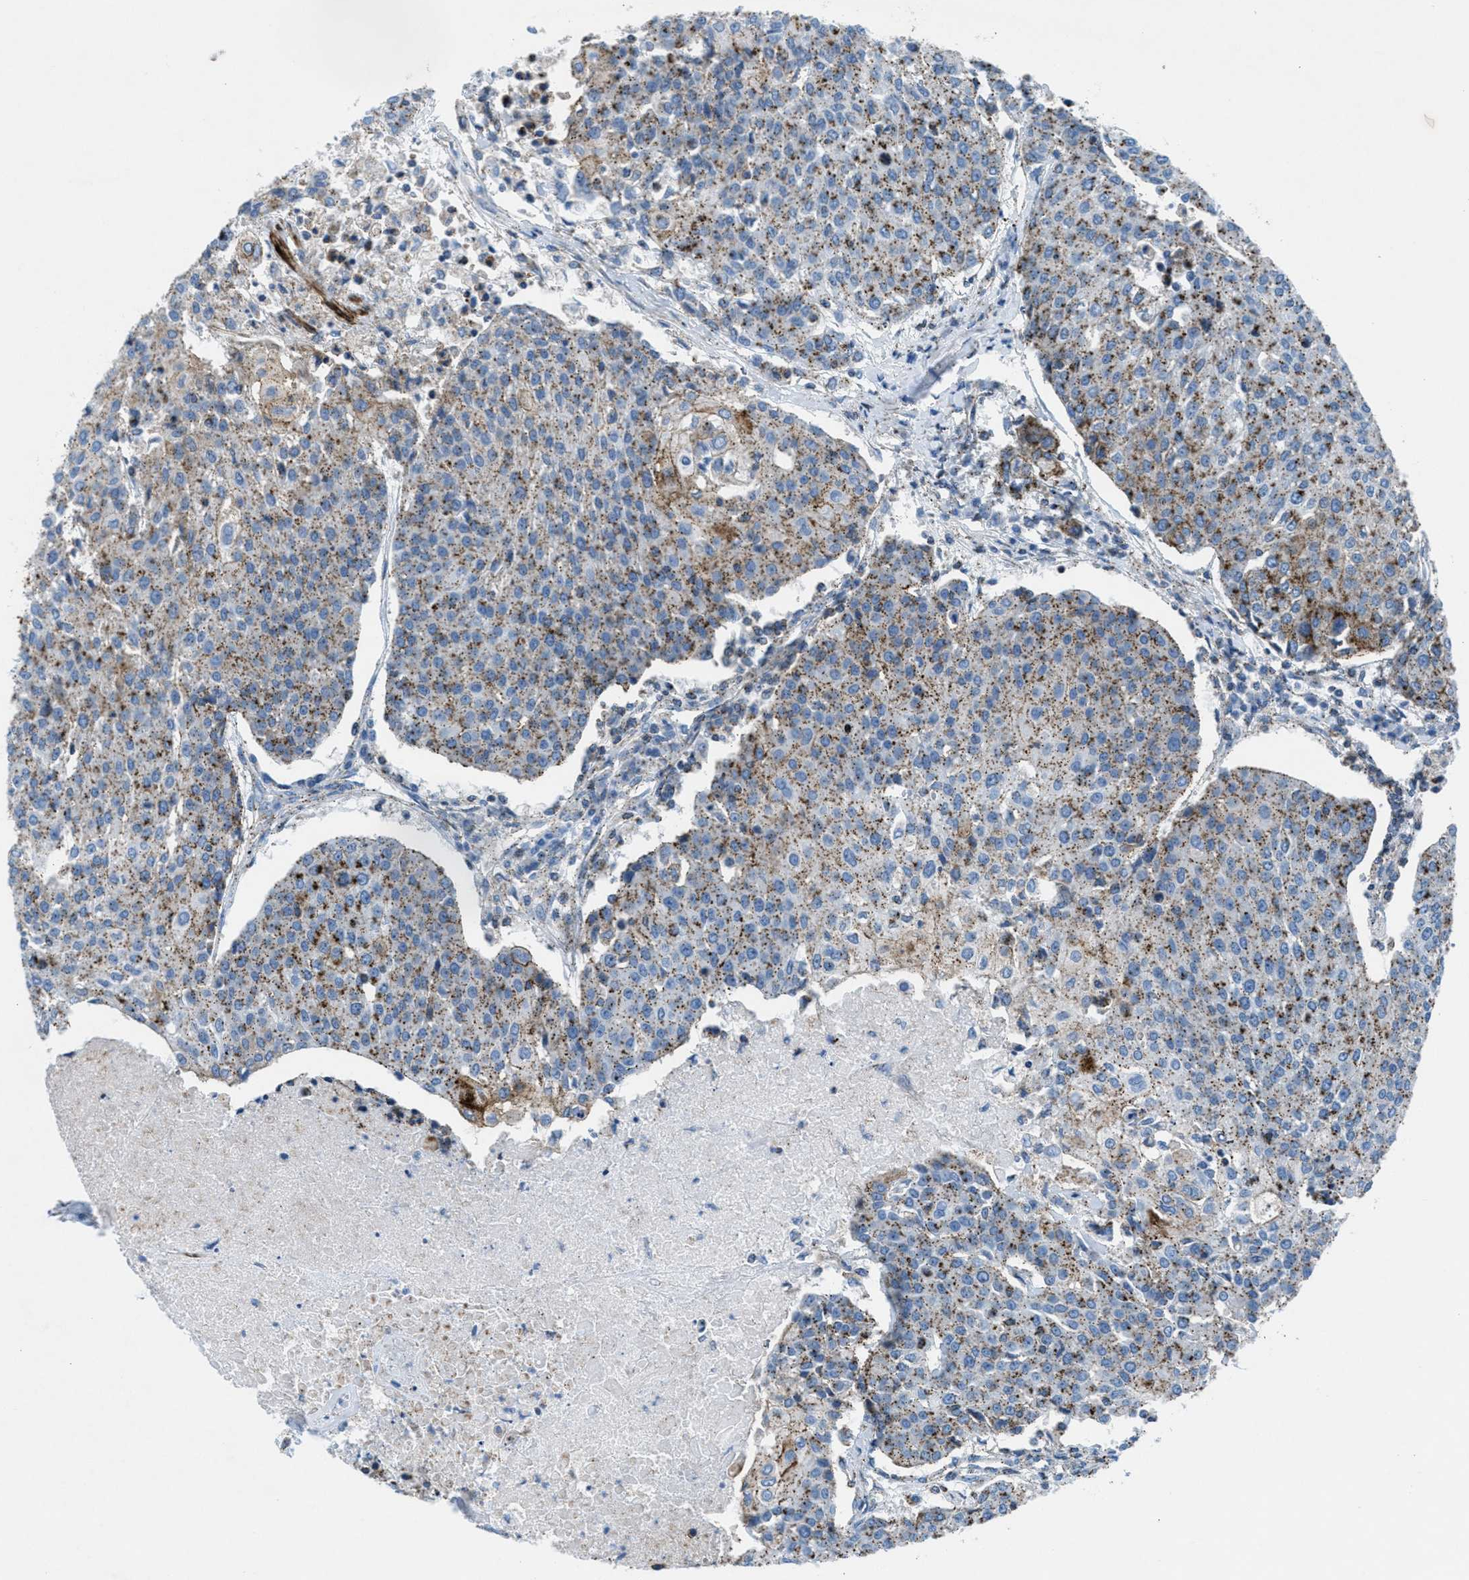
{"staining": {"intensity": "moderate", "quantity": ">75%", "location": "cytoplasmic/membranous"}, "tissue": "urothelial cancer", "cell_type": "Tumor cells", "image_type": "cancer", "snomed": [{"axis": "morphology", "description": "Urothelial carcinoma, High grade"}, {"axis": "topography", "description": "Urinary bladder"}], "caption": "High-power microscopy captured an immunohistochemistry (IHC) photomicrograph of urothelial cancer, revealing moderate cytoplasmic/membranous positivity in approximately >75% of tumor cells. Nuclei are stained in blue.", "gene": "MFSD13A", "patient": {"sex": "female", "age": 85}}